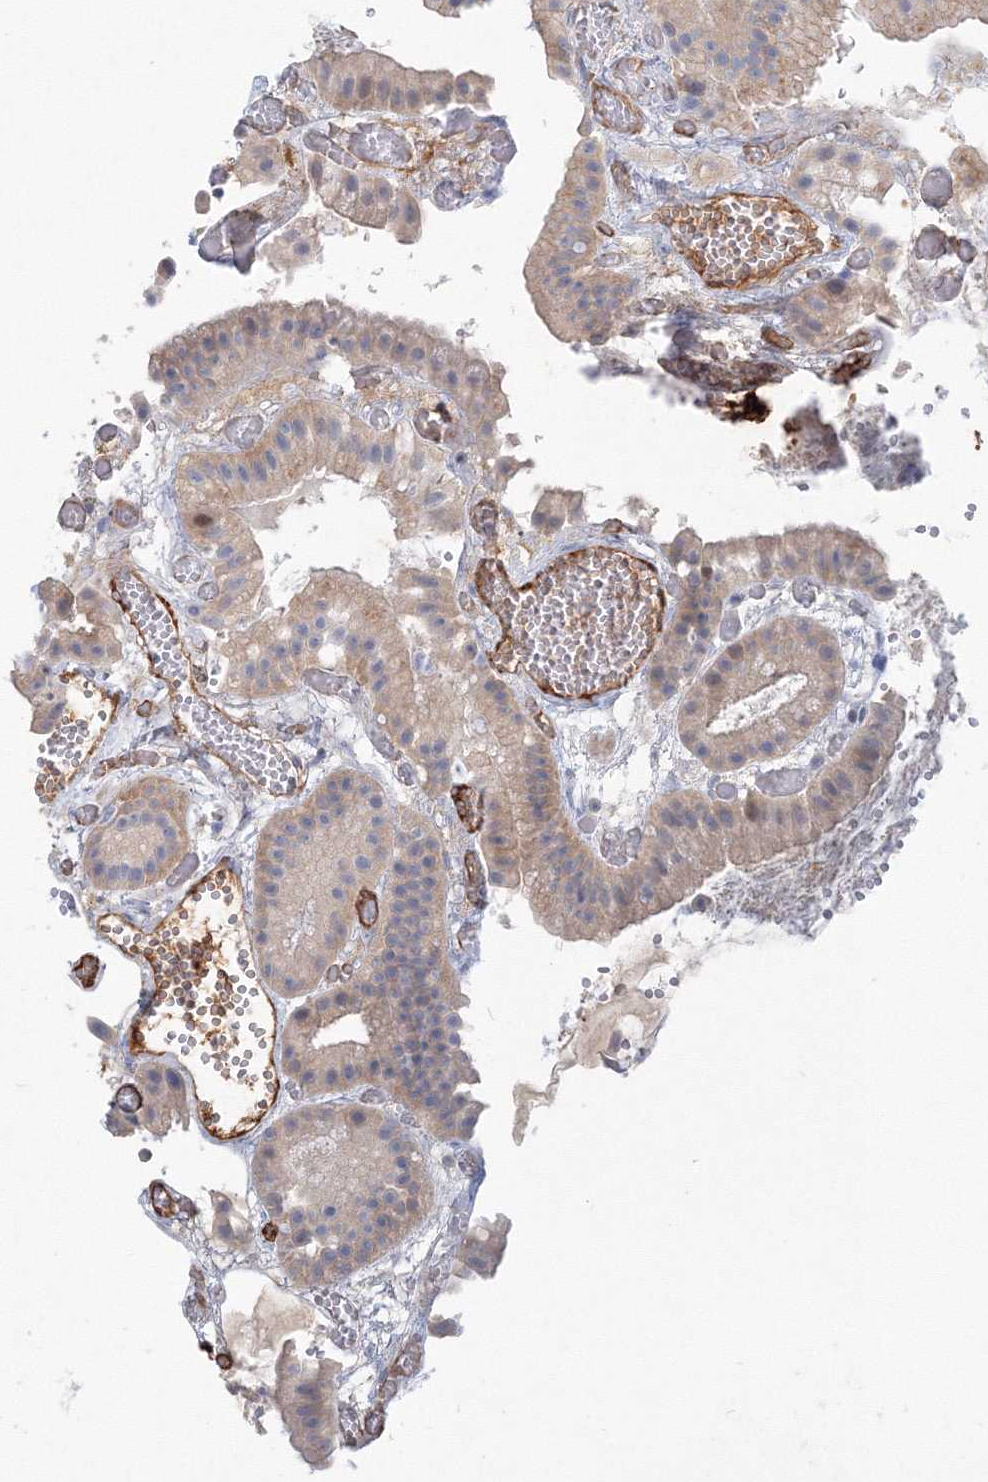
{"staining": {"intensity": "weak", "quantity": "<25%", "location": "cytoplasmic/membranous"}, "tissue": "gallbladder", "cell_type": "Glandular cells", "image_type": "normal", "snomed": [{"axis": "morphology", "description": "Normal tissue, NOS"}, {"axis": "topography", "description": "Gallbladder"}], "caption": "DAB immunohistochemical staining of unremarkable human gallbladder shows no significant positivity in glandular cells.", "gene": "TANC1", "patient": {"sex": "female", "age": 64}}